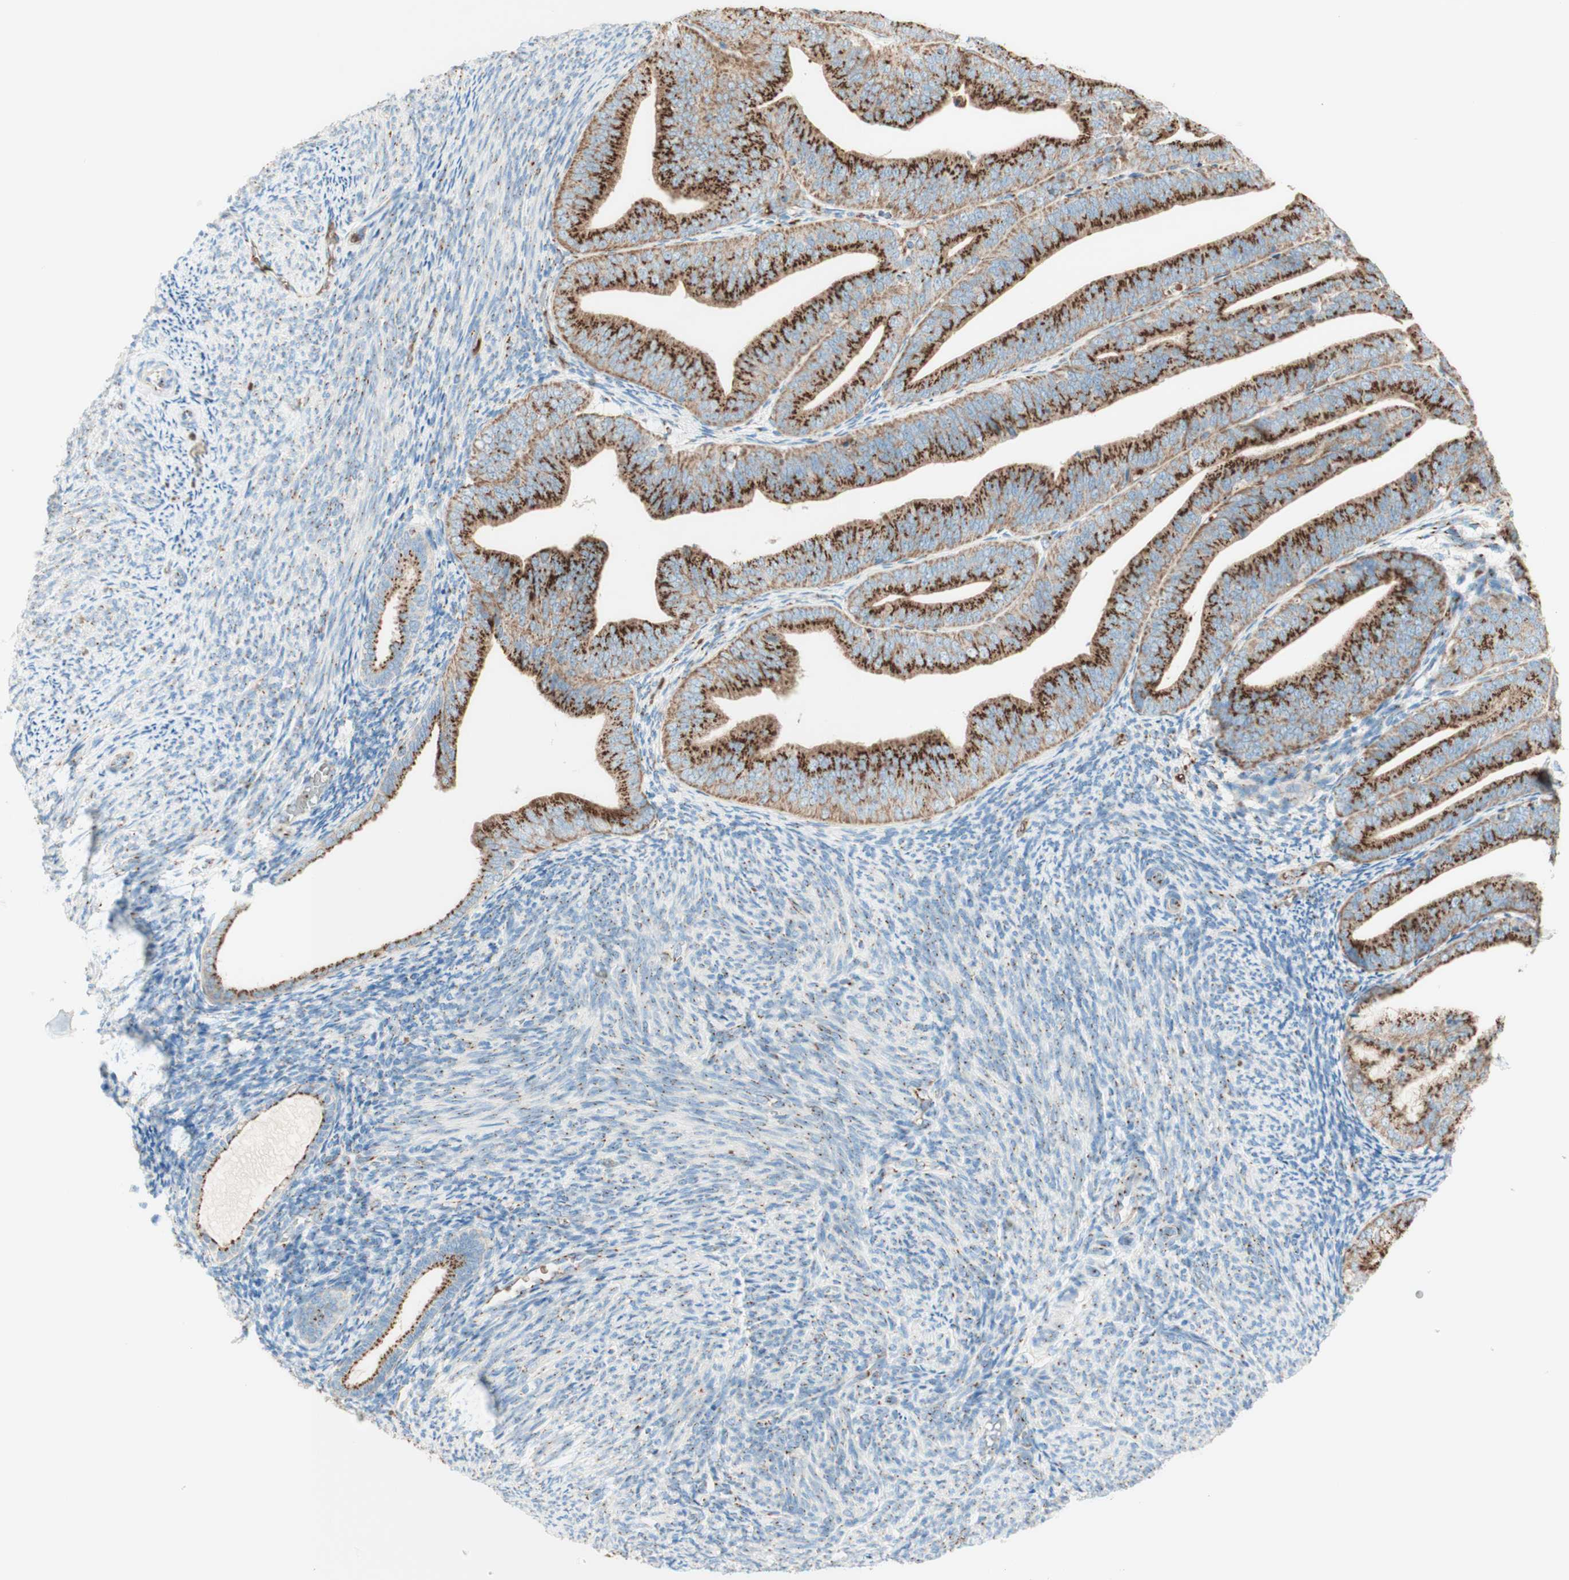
{"staining": {"intensity": "strong", "quantity": ">75%", "location": "cytoplasmic/membranous"}, "tissue": "endometrial cancer", "cell_type": "Tumor cells", "image_type": "cancer", "snomed": [{"axis": "morphology", "description": "Adenocarcinoma, NOS"}, {"axis": "topography", "description": "Endometrium"}], "caption": "Immunohistochemical staining of human adenocarcinoma (endometrial) exhibits strong cytoplasmic/membranous protein expression in about >75% of tumor cells. Nuclei are stained in blue.", "gene": "GOLGB1", "patient": {"sex": "female", "age": 63}}